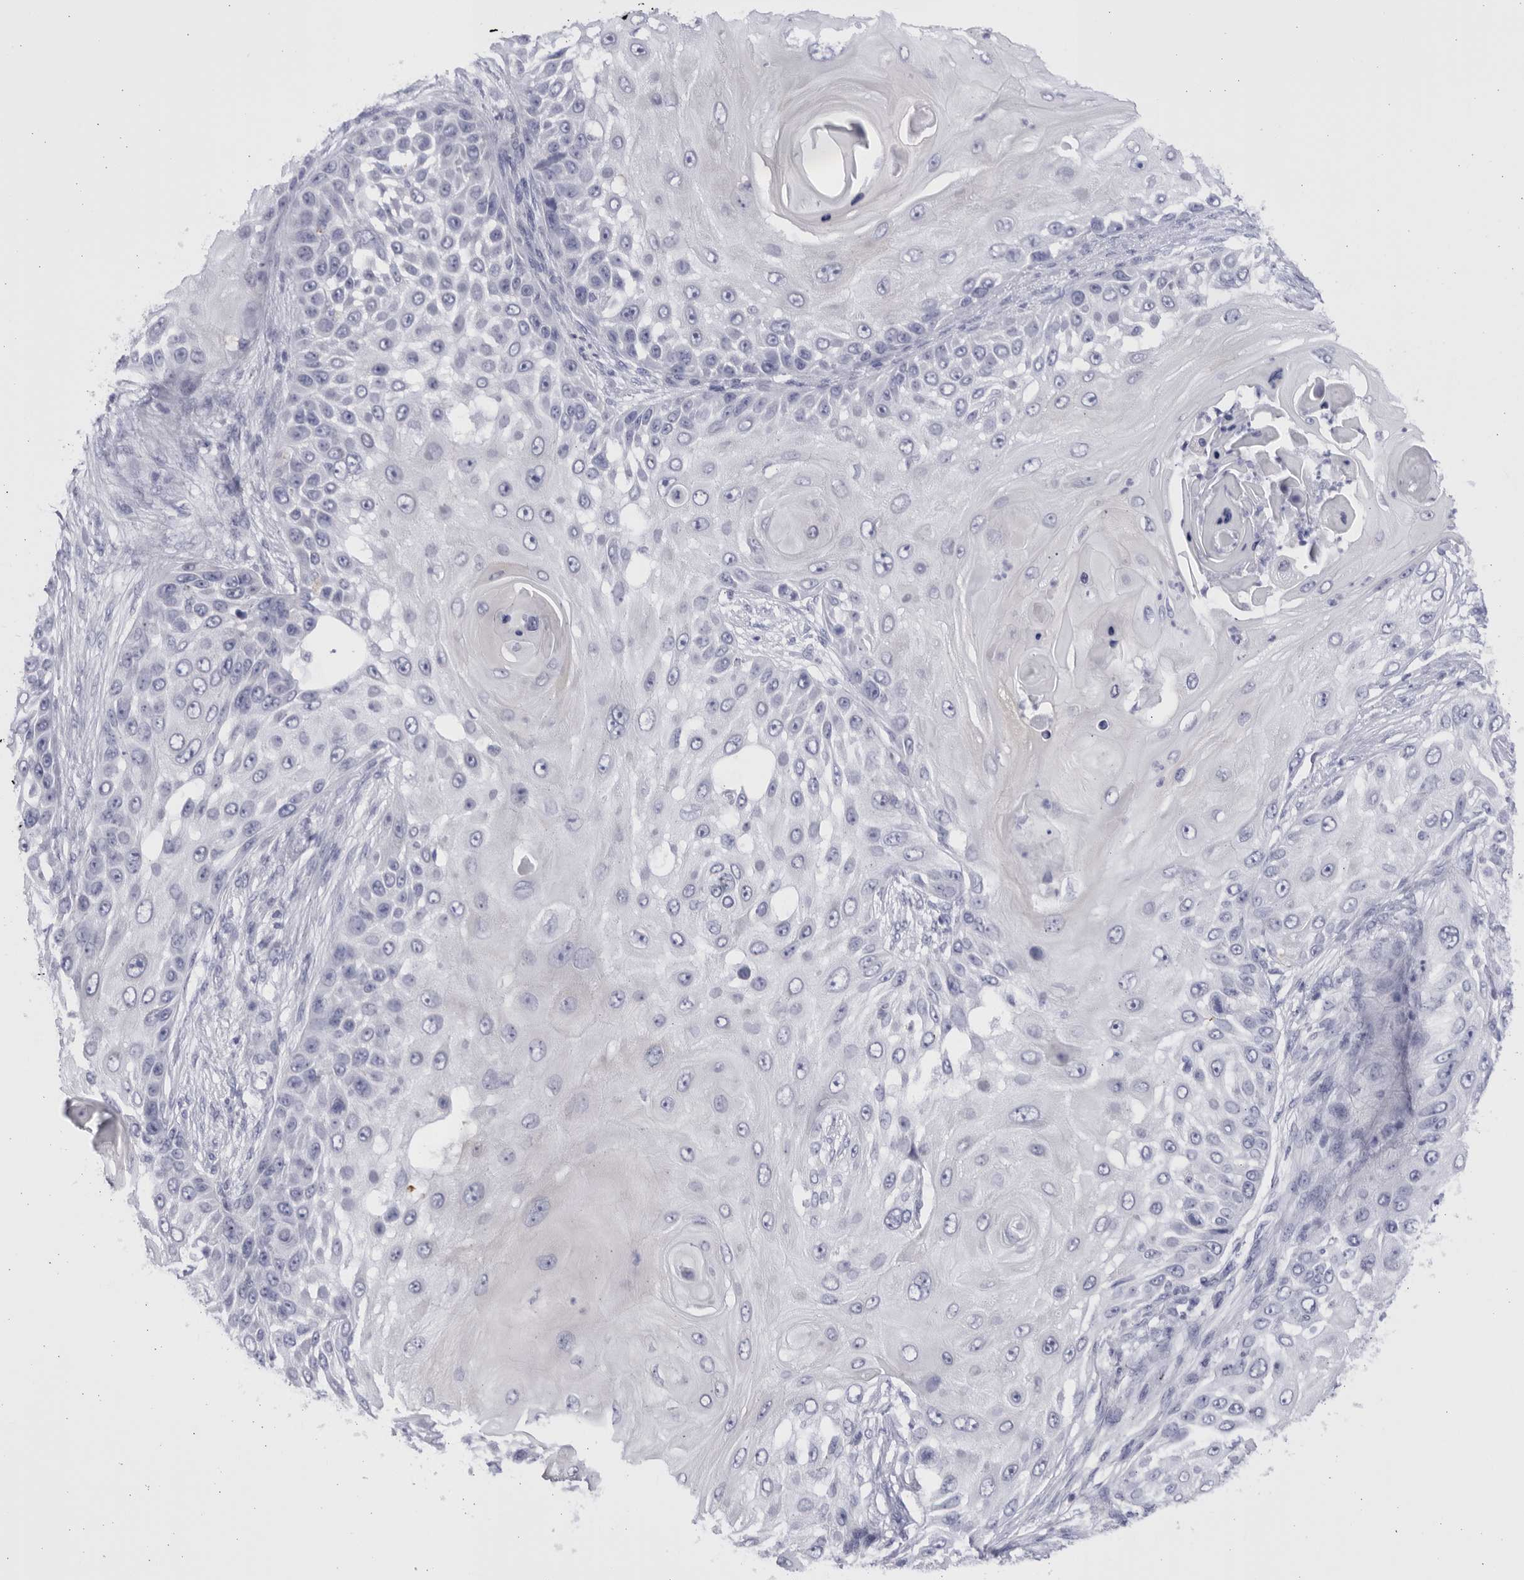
{"staining": {"intensity": "negative", "quantity": "none", "location": "none"}, "tissue": "skin cancer", "cell_type": "Tumor cells", "image_type": "cancer", "snomed": [{"axis": "morphology", "description": "Squamous cell carcinoma, NOS"}, {"axis": "topography", "description": "Skin"}], "caption": "There is no significant staining in tumor cells of skin squamous cell carcinoma.", "gene": "CCDC181", "patient": {"sex": "female", "age": 44}}